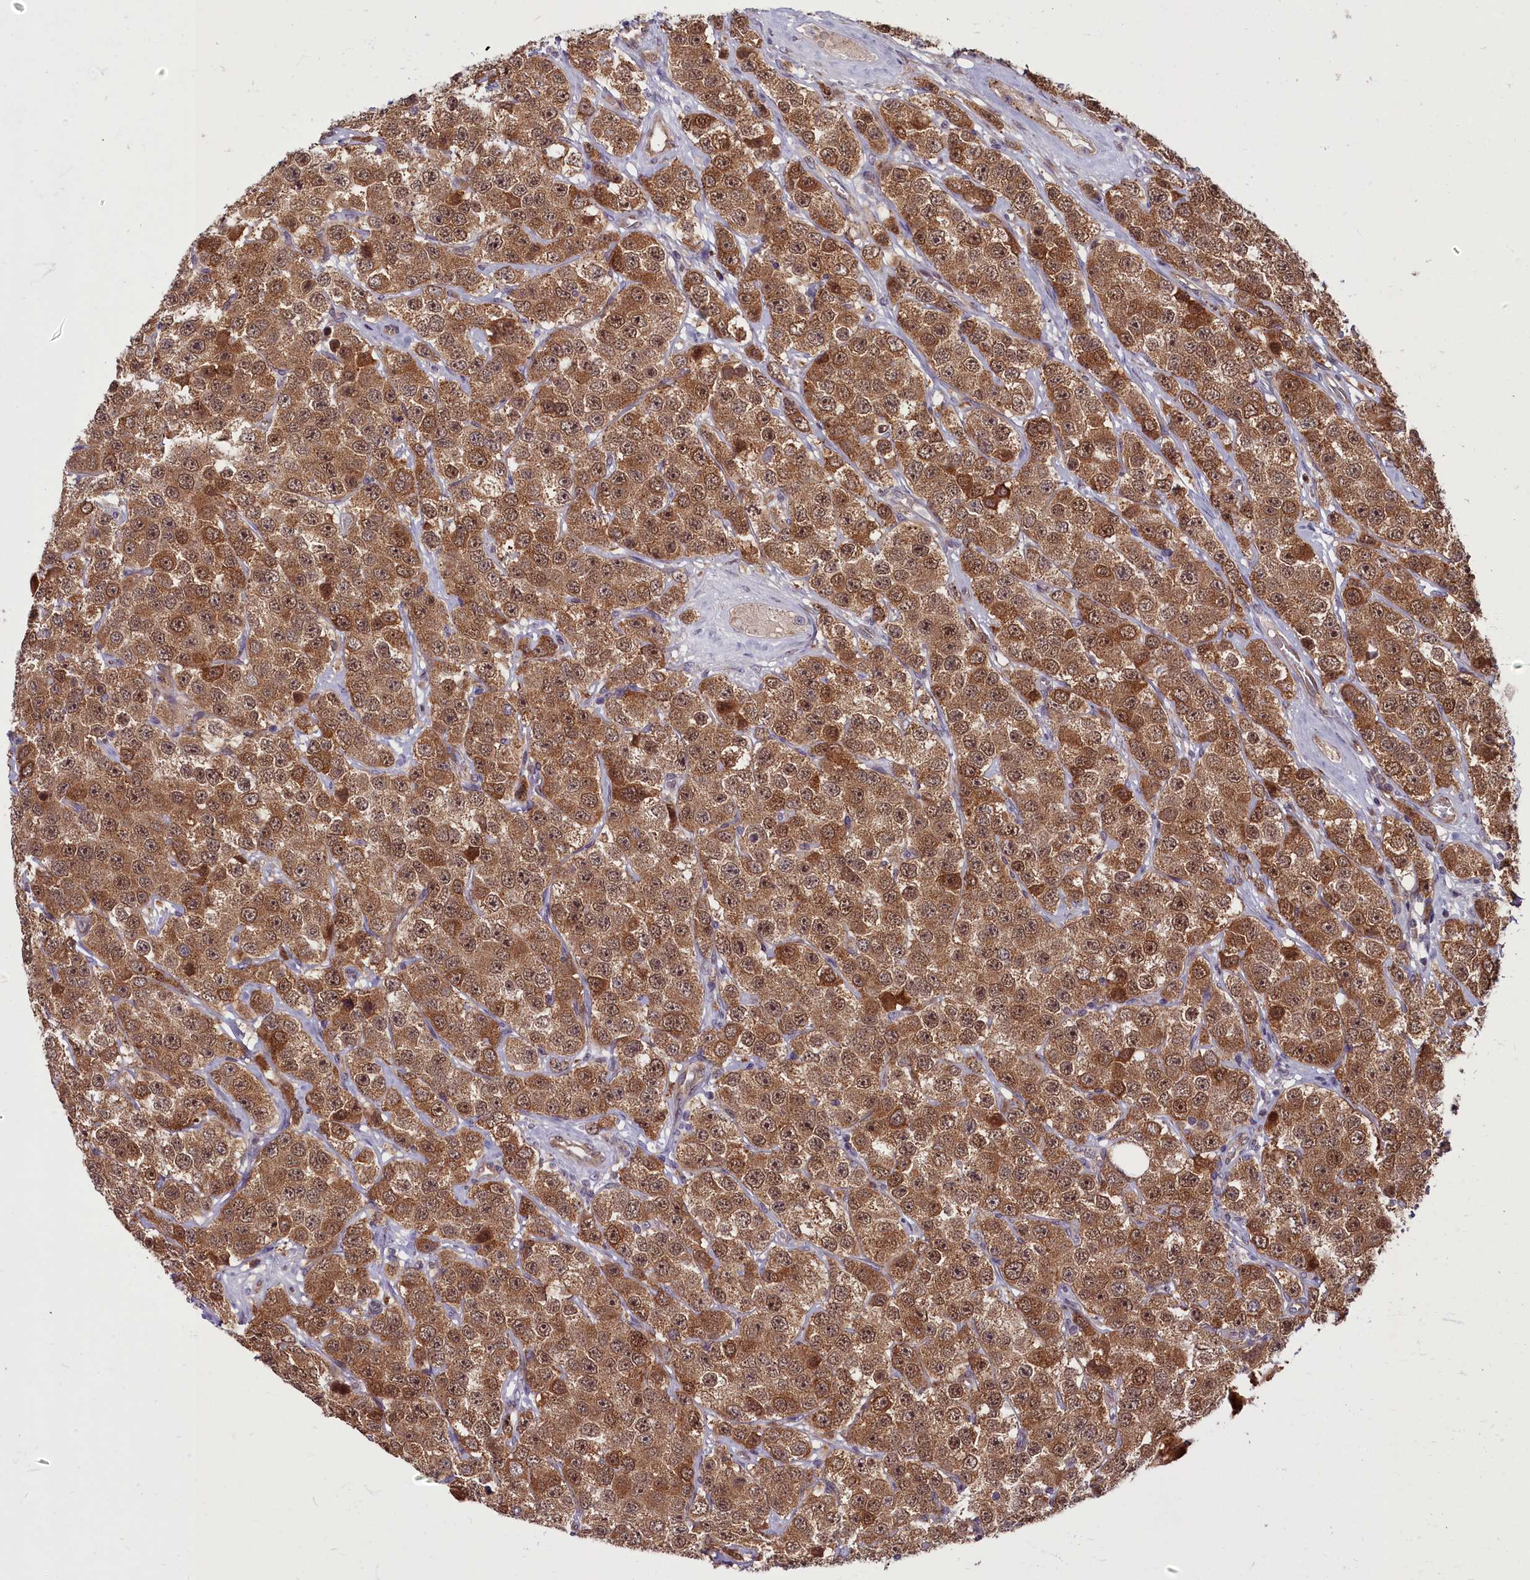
{"staining": {"intensity": "strong", "quantity": ">75%", "location": "cytoplasmic/membranous,nuclear"}, "tissue": "testis cancer", "cell_type": "Tumor cells", "image_type": "cancer", "snomed": [{"axis": "morphology", "description": "Seminoma, NOS"}, {"axis": "topography", "description": "Testis"}], "caption": "Protein expression analysis of human seminoma (testis) reveals strong cytoplasmic/membranous and nuclear expression in approximately >75% of tumor cells.", "gene": "MYCBP", "patient": {"sex": "male", "age": 28}}